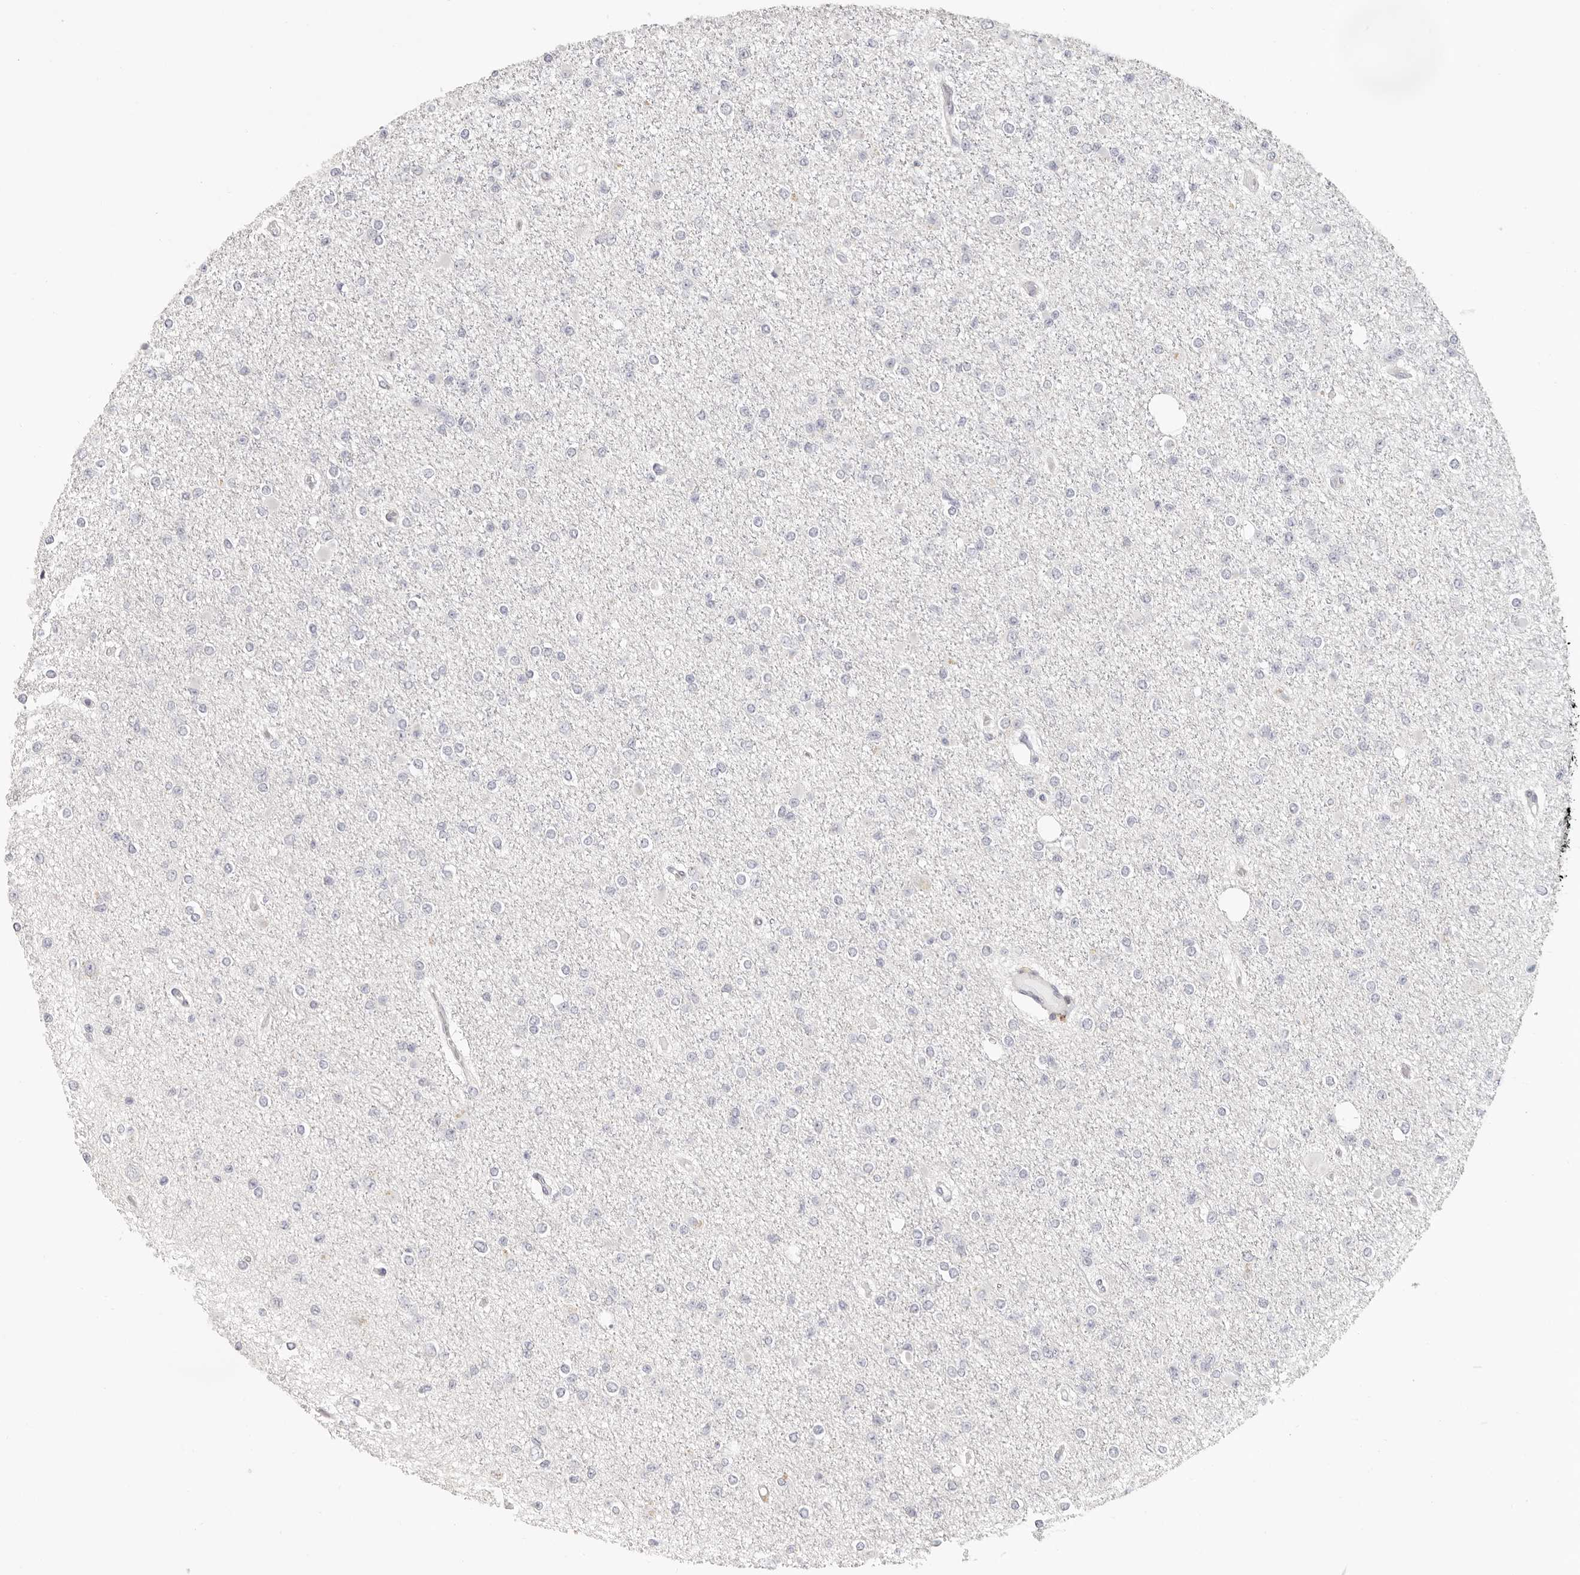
{"staining": {"intensity": "negative", "quantity": "none", "location": "none"}, "tissue": "glioma", "cell_type": "Tumor cells", "image_type": "cancer", "snomed": [{"axis": "morphology", "description": "Glioma, malignant, Low grade"}, {"axis": "topography", "description": "Brain"}], "caption": "This is an immunohistochemistry (IHC) photomicrograph of malignant low-grade glioma. There is no positivity in tumor cells.", "gene": "ANXA9", "patient": {"sex": "female", "age": 22}}